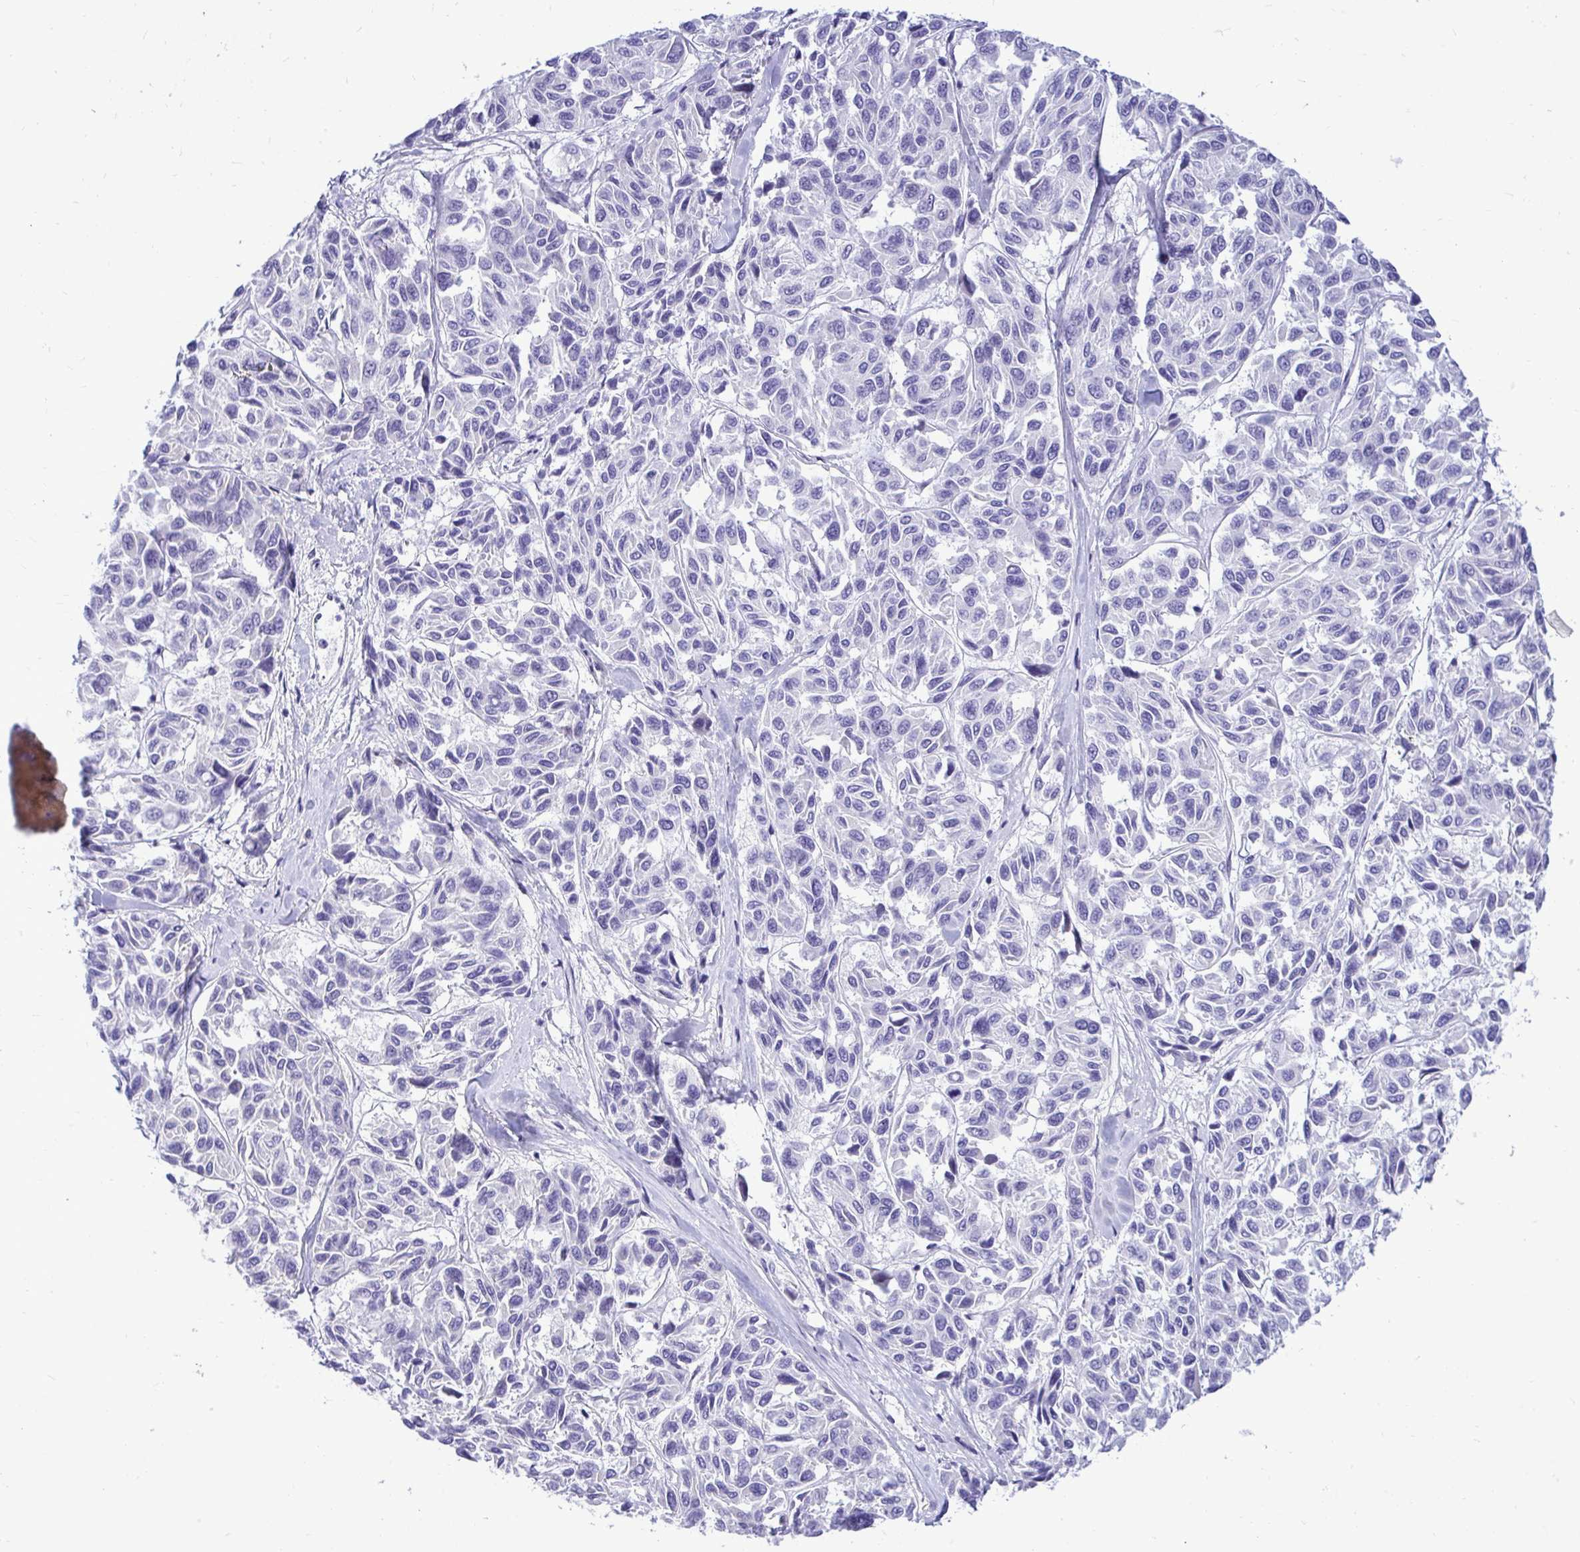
{"staining": {"intensity": "negative", "quantity": "none", "location": "none"}, "tissue": "melanoma", "cell_type": "Tumor cells", "image_type": "cancer", "snomed": [{"axis": "morphology", "description": "Malignant melanoma, NOS"}, {"axis": "topography", "description": "Skin"}], "caption": "Immunohistochemical staining of human malignant melanoma shows no significant expression in tumor cells.", "gene": "ABCG2", "patient": {"sex": "female", "age": 66}}